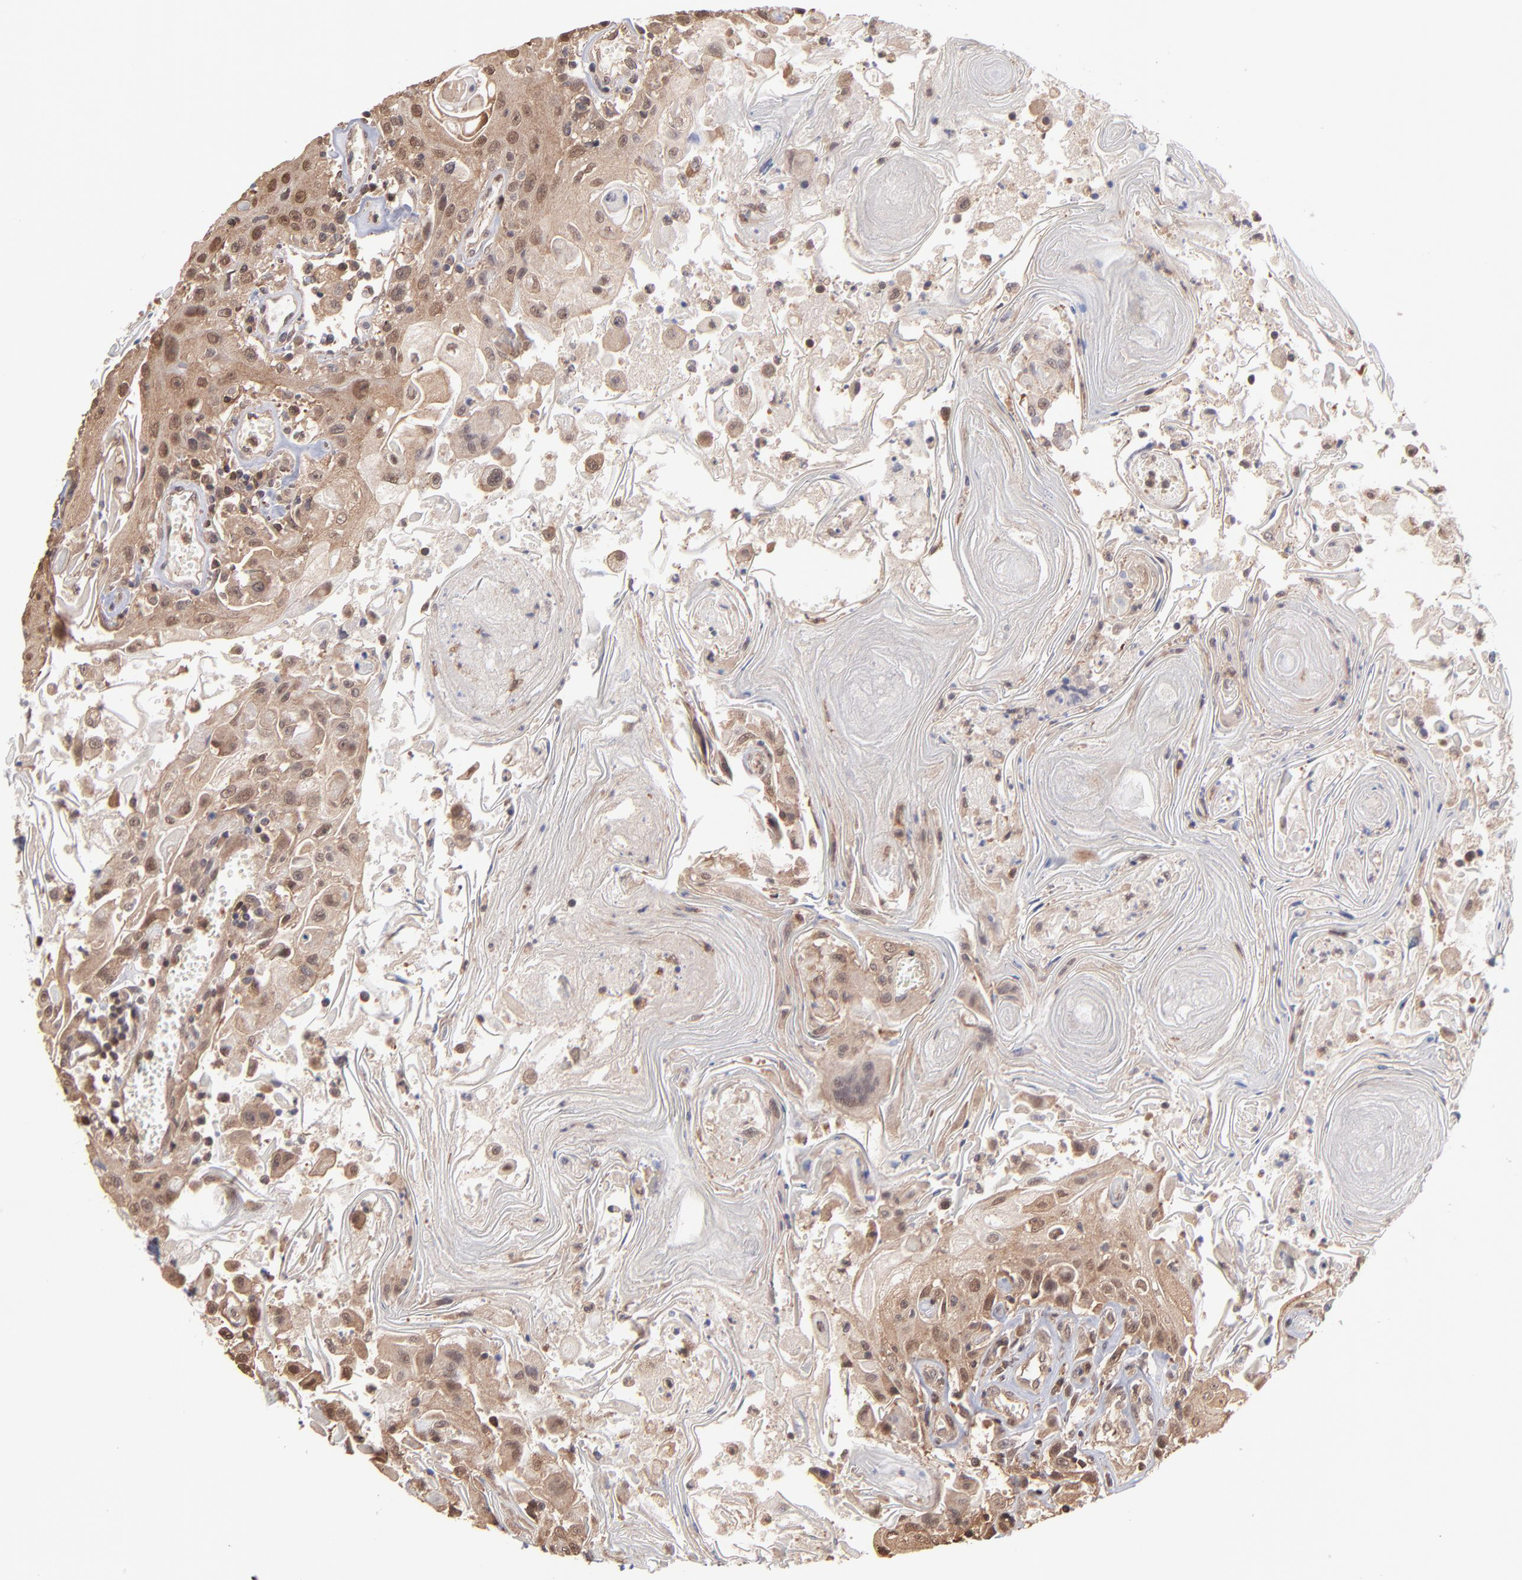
{"staining": {"intensity": "moderate", "quantity": ">75%", "location": "cytoplasmic/membranous"}, "tissue": "head and neck cancer", "cell_type": "Tumor cells", "image_type": "cancer", "snomed": [{"axis": "morphology", "description": "Squamous cell carcinoma, NOS"}, {"axis": "topography", "description": "Oral tissue"}, {"axis": "topography", "description": "Head-Neck"}], "caption": "IHC photomicrograph of human squamous cell carcinoma (head and neck) stained for a protein (brown), which exhibits medium levels of moderate cytoplasmic/membranous staining in approximately >75% of tumor cells.", "gene": "MAP2K2", "patient": {"sex": "female", "age": 76}}